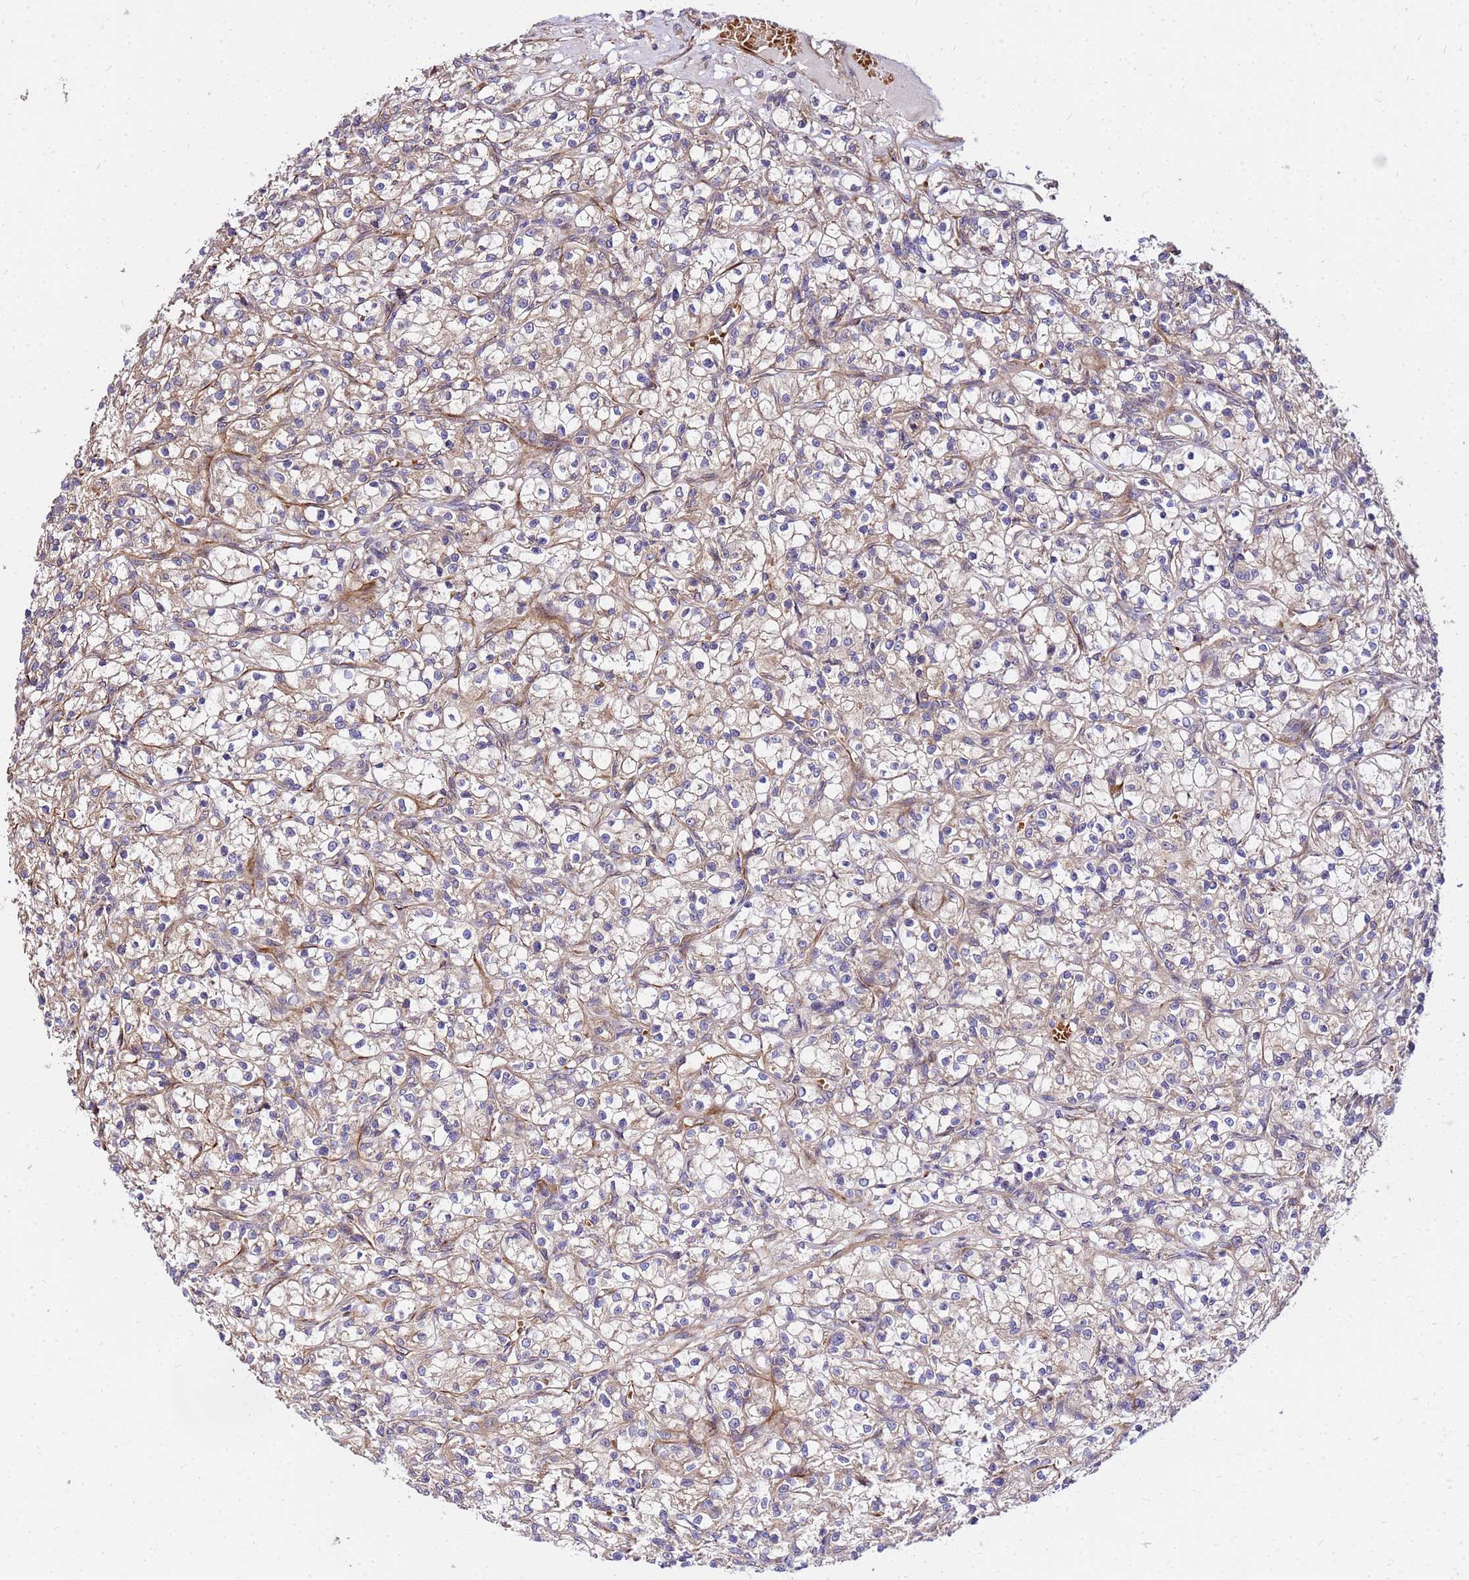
{"staining": {"intensity": "weak", "quantity": "<25%", "location": "cytoplasmic/membranous"}, "tissue": "renal cancer", "cell_type": "Tumor cells", "image_type": "cancer", "snomed": [{"axis": "morphology", "description": "Adenocarcinoma, NOS"}, {"axis": "topography", "description": "Kidney"}], "caption": "This is a image of immunohistochemistry staining of adenocarcinoma (renal), which shows no staining in tumor cells.", "gene": "WWC2", "patient": {"sex": "female", "age": 59}}